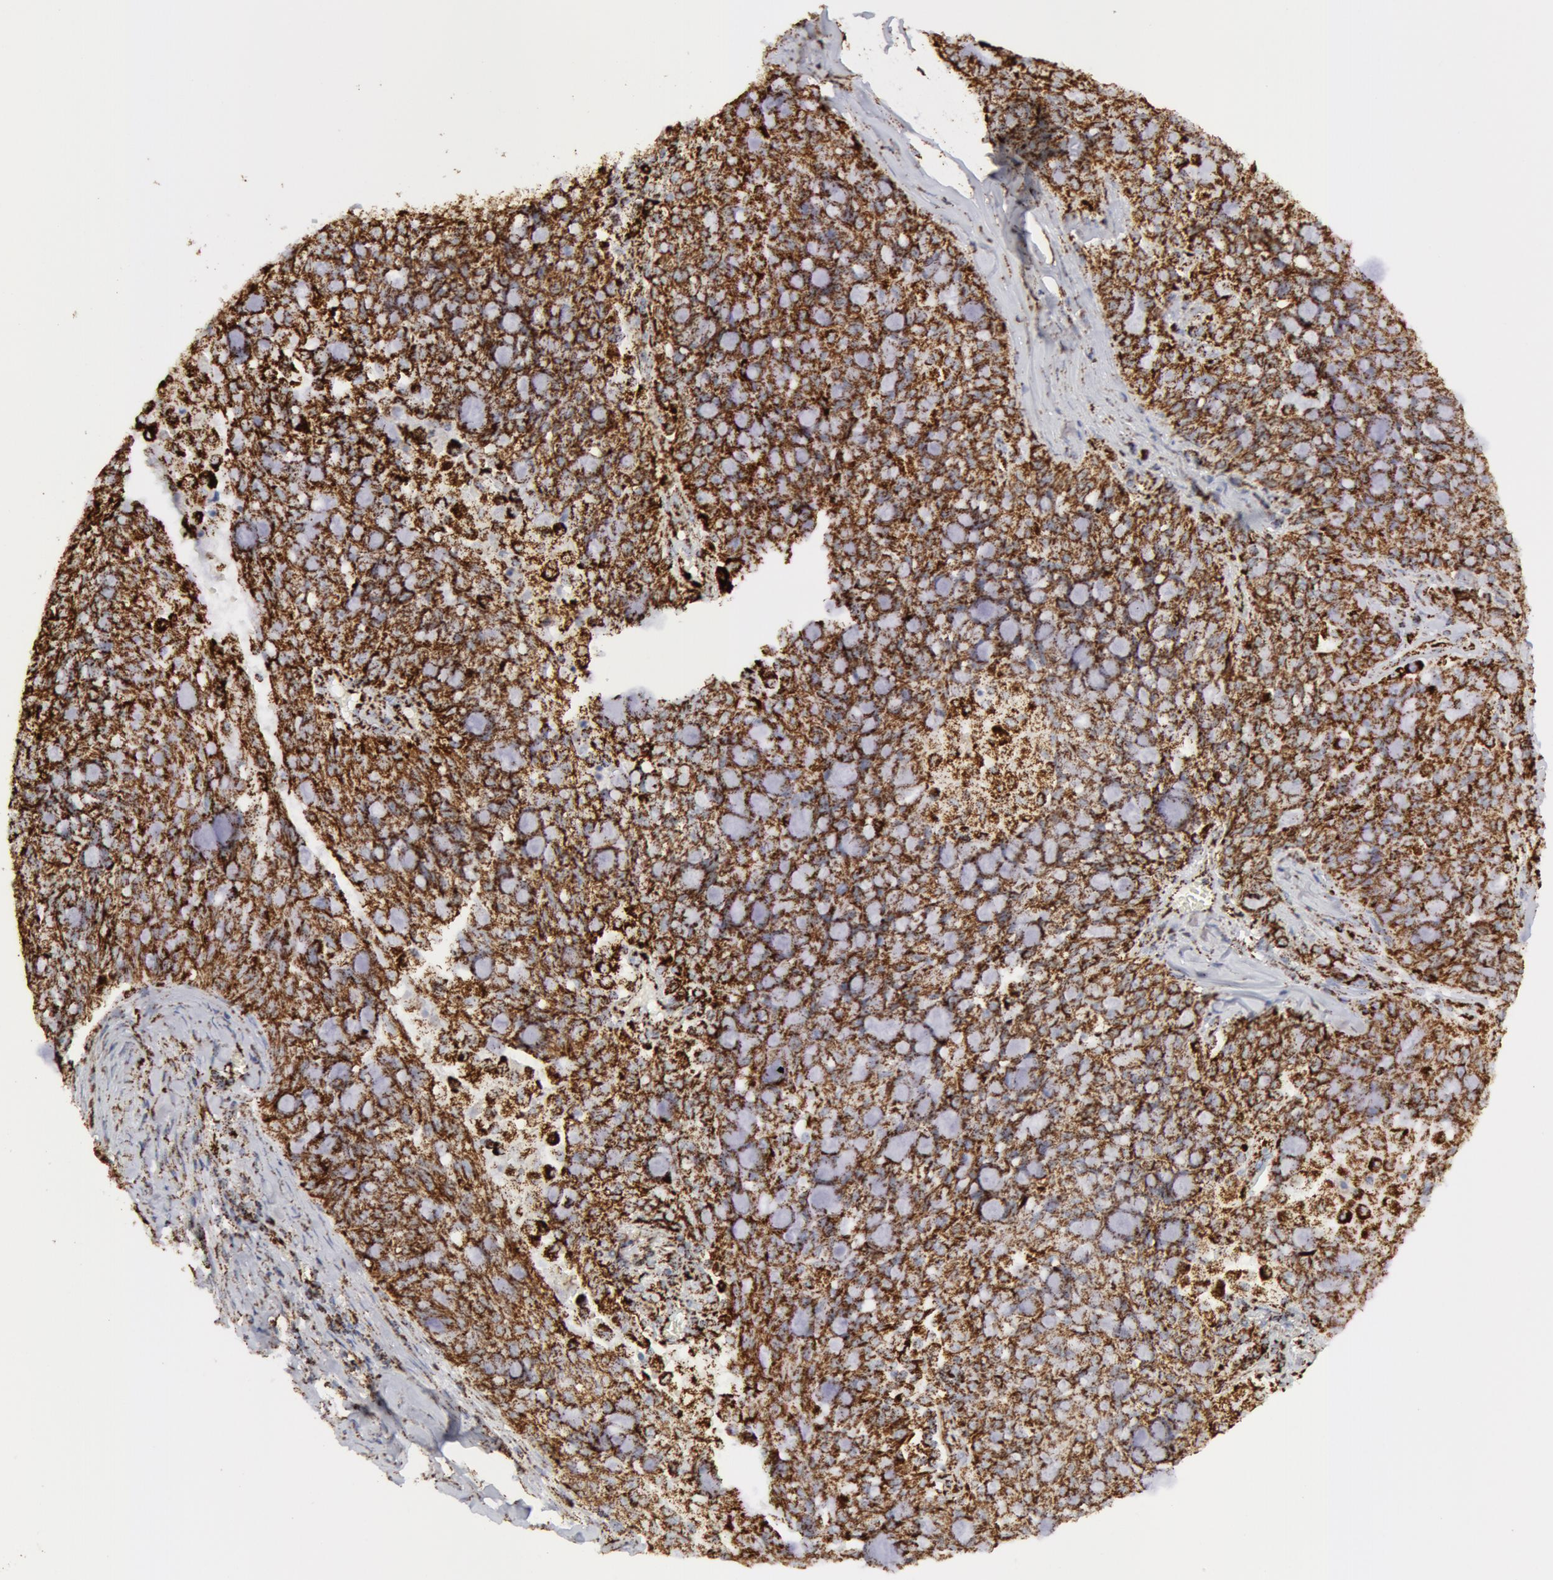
{"staining": {"intensity": "strong", "quantity": ">75%", "location": "cytoplasmic/membranous"}, "tissue": "lung cancer", "cell_type": "Tumor cells", "image_type": "cancer", "snomed": [{"axis": "morphology", "description": "Adenocarcinoma, NOS"}, {"axis": "topography", "description": "Lung"}], "caption": "Tumor cells show high levels of strong cytoplasmic/membranous staining in approximately >75% of cells in adenocarcinoma (lung).", "gene": "ATP5F1B", "patient": {"sex": "female", "age": 44}}